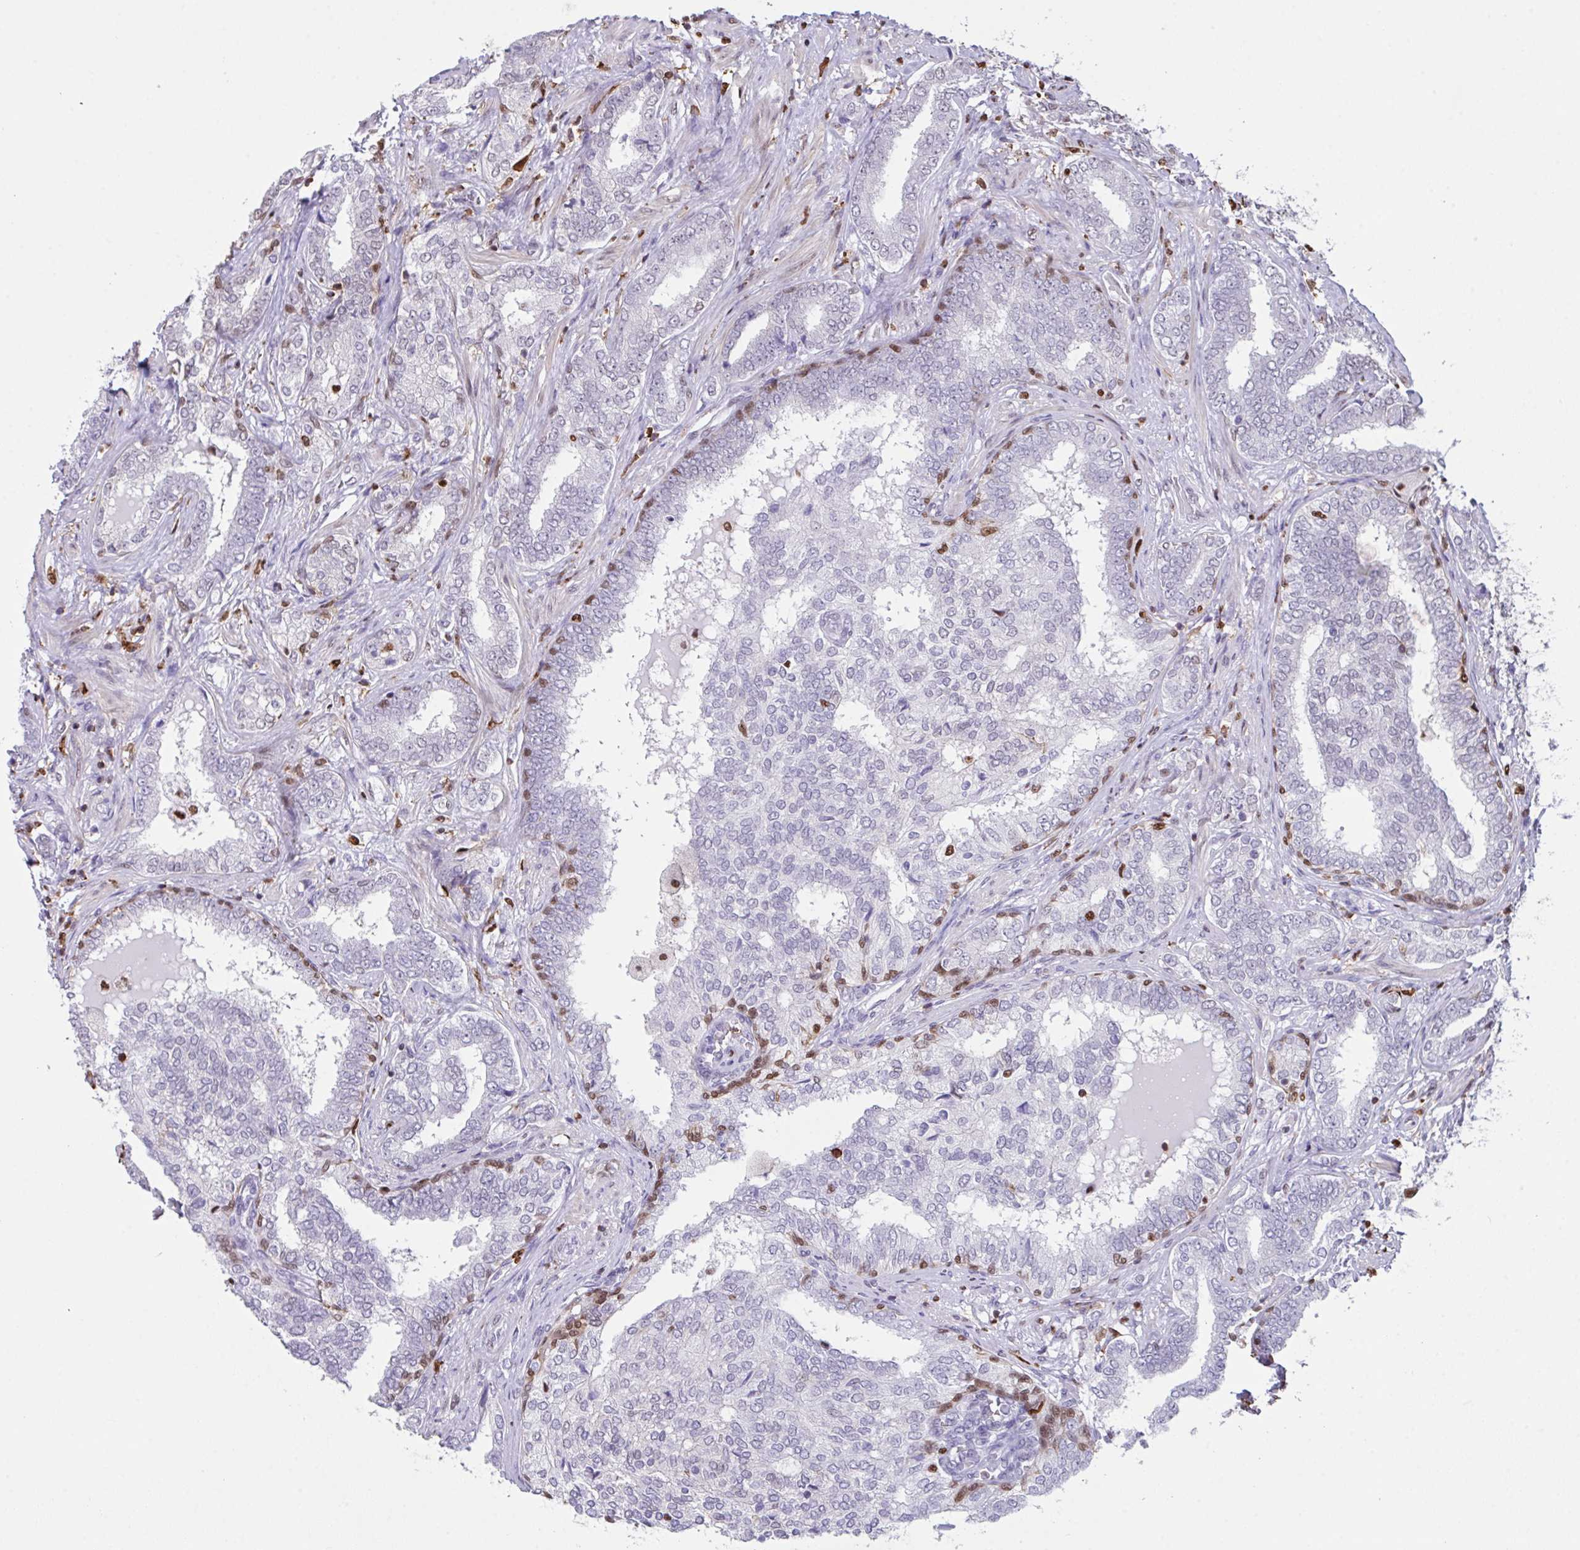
{"staining": {"intensity": "negative", "quantity": "none", "location": "none"}, "tissue": "prostate cancer", "cell_type": "Tumor cells", "image_type": "cancer", "snomed": [{"axis": "morphology", "description": "Adenocarcinoma, High grade"}, {"axis": "topography", "description": "Prostate"}], "caption": "Immunohistochemistry (IHC) micrograph of human prostate cancer stained for a protein (brown), which demonstrates no positivity in tumor cells.", "gene": "BTBD10", "patient": {"sex": "male", "age": 72}}